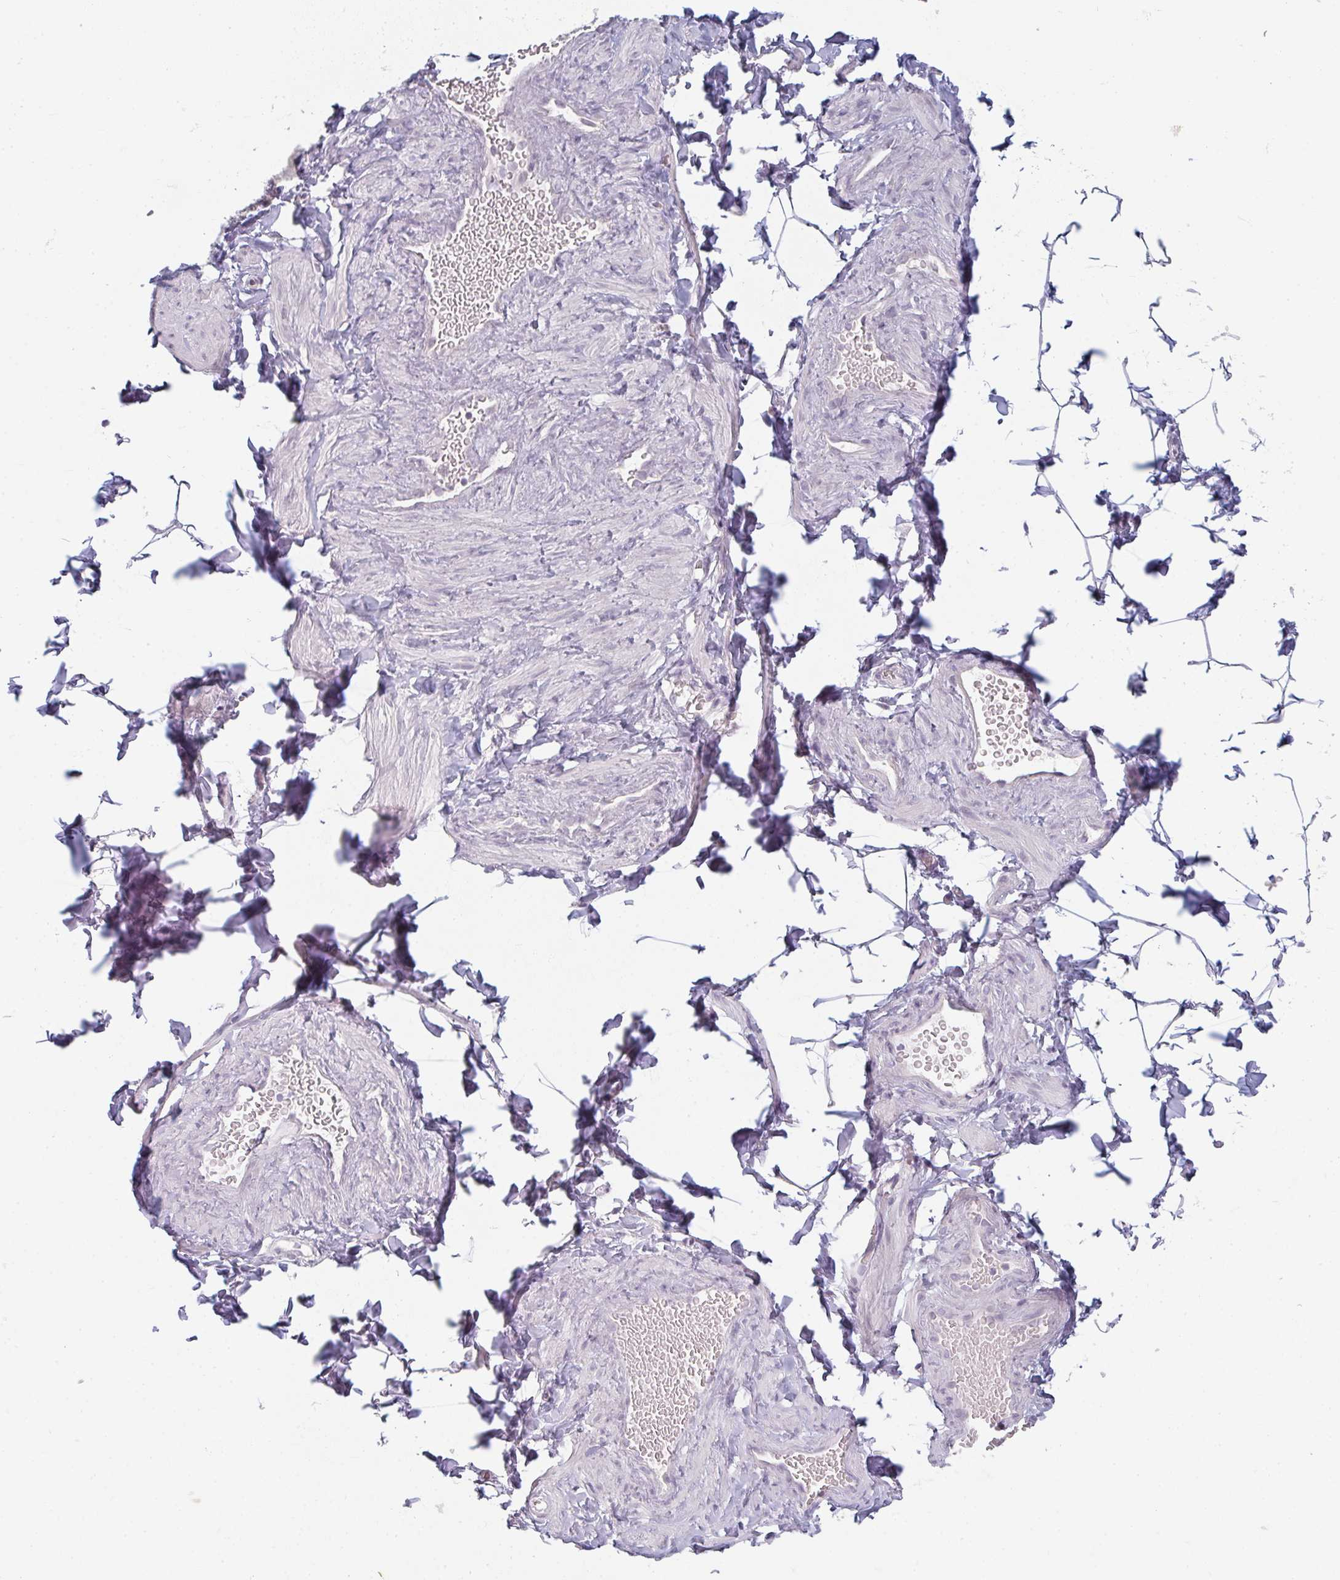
{"staining": {"intensity": "negative", "quantity": "none", "location": "none"}, "tissue": "adipose tissue", "cell_type": "Adipocytes", "image_type": "normal", "snomed": [{"axis": "morphology", "description": "Normal tissue, NOS"}, {"axis": "topography", "description": "Soft tissue"}, {"axis": "topography", "description": "Adipose tissue"}, {"axis": "topography", "description": "Vascular tissue"}, {"axis": "topography", "description": "Peripheral nerve tissue"}], "caption": "Adipocytes show no significant protein staining in benign adipose tissue. (DAB (3,3'-diaminobenzidine) immunohistochemistry (IHC), high magnification).", "gene": "RBBP6", "patient": {"sex": "male", "age": 29}}